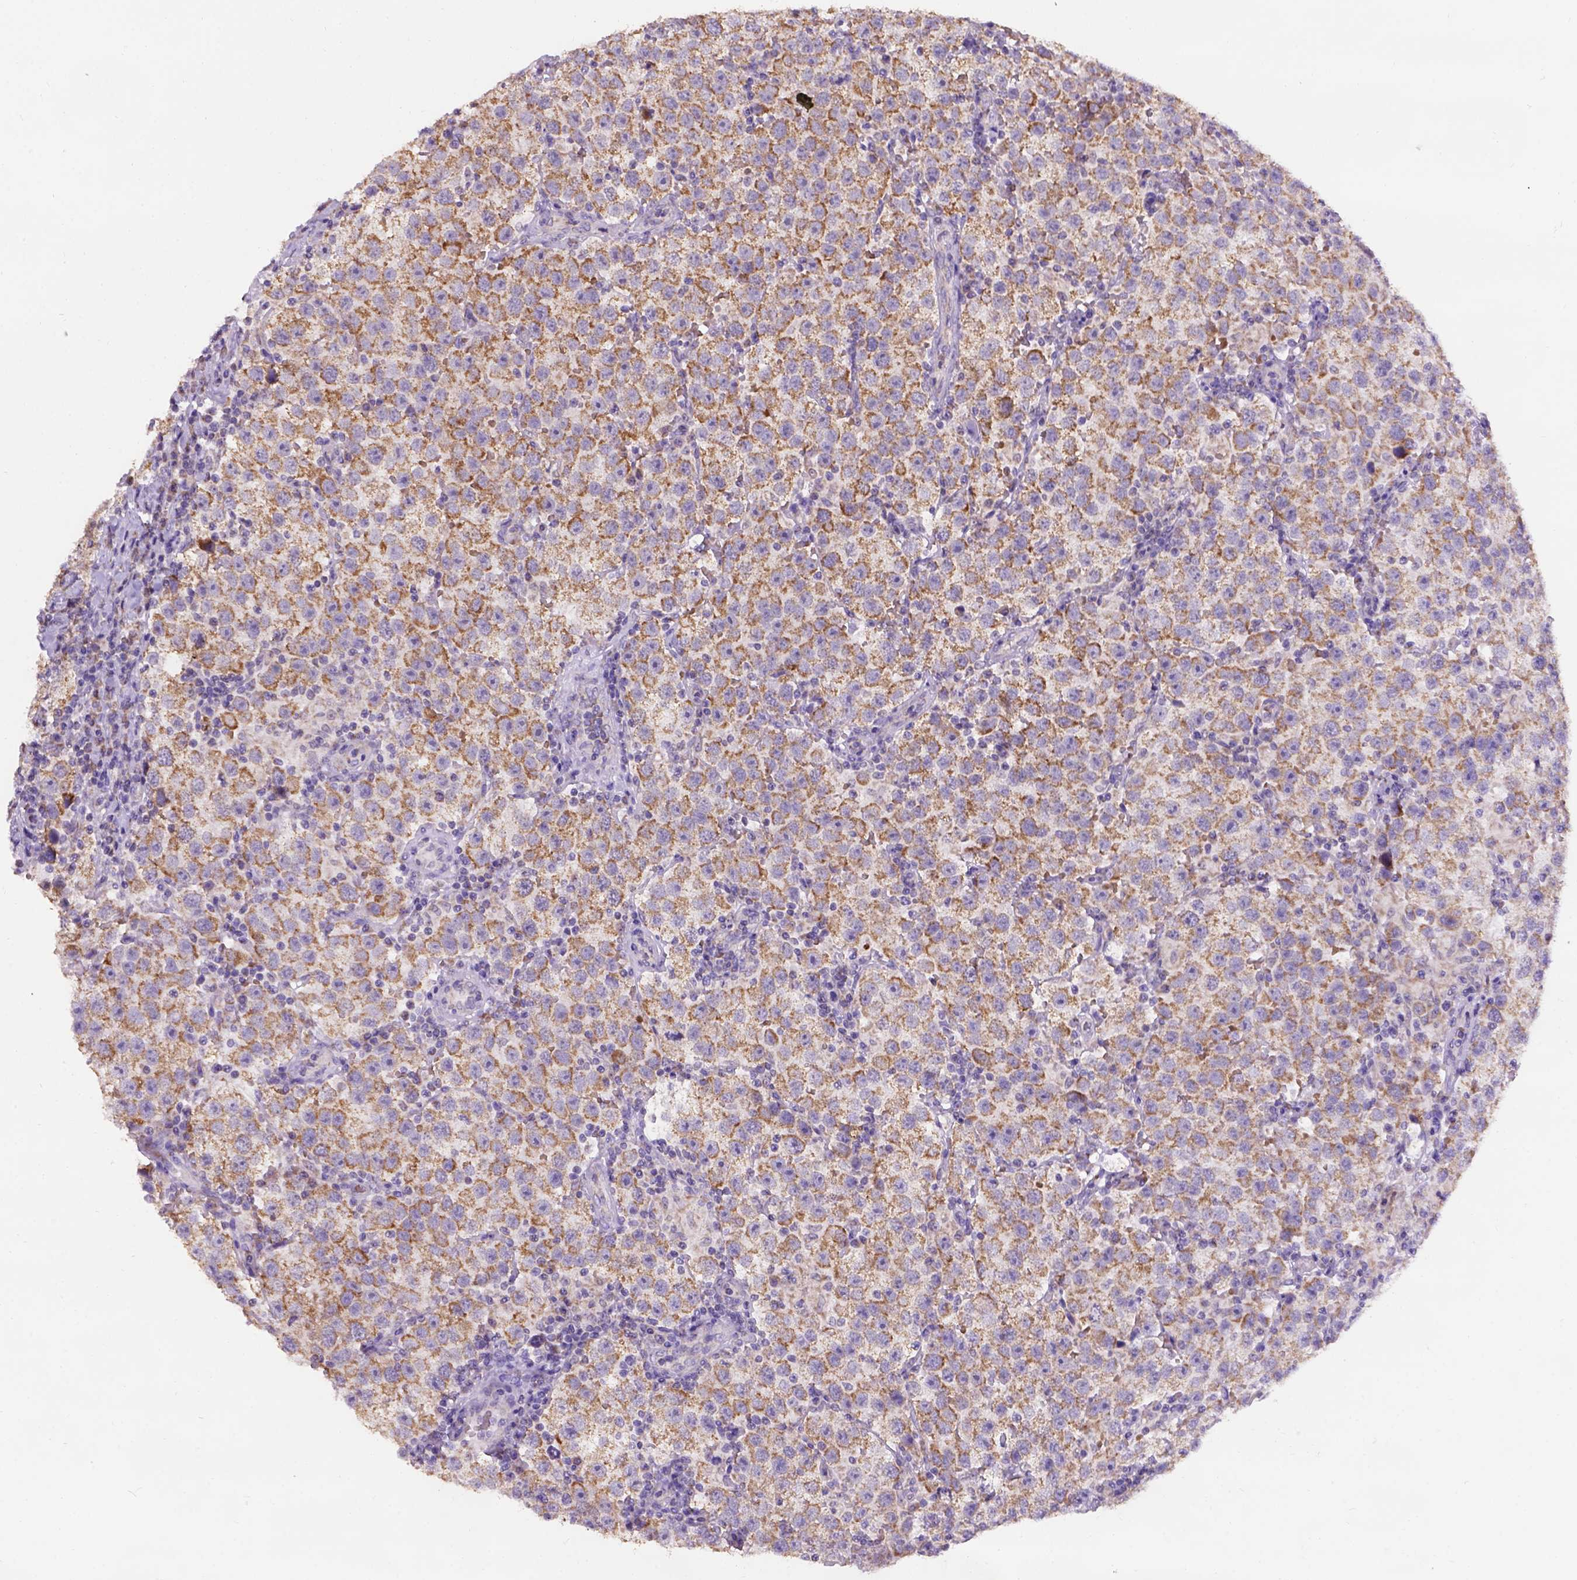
{"staining": {"intensity": "moderate", "quantity": ">75%", "location": "cytoplasmic/membranous"}, "tissue": "testis cancer", "cell_type": "Tumor cells", "image_type": "cancer", "snomed": [{"axis": "morphology", "description": "Seminoma, NOS"}, {"axis": "topography", "description": "Testis"}], "caption": "A micrograph of testis cancer (seminoma) stained for a protein displays moderate cytoplasmic/membranous brown staining in tumor cells.", "gene": "L2HGDH", "patient": {"sex": "male", "age": 37}}